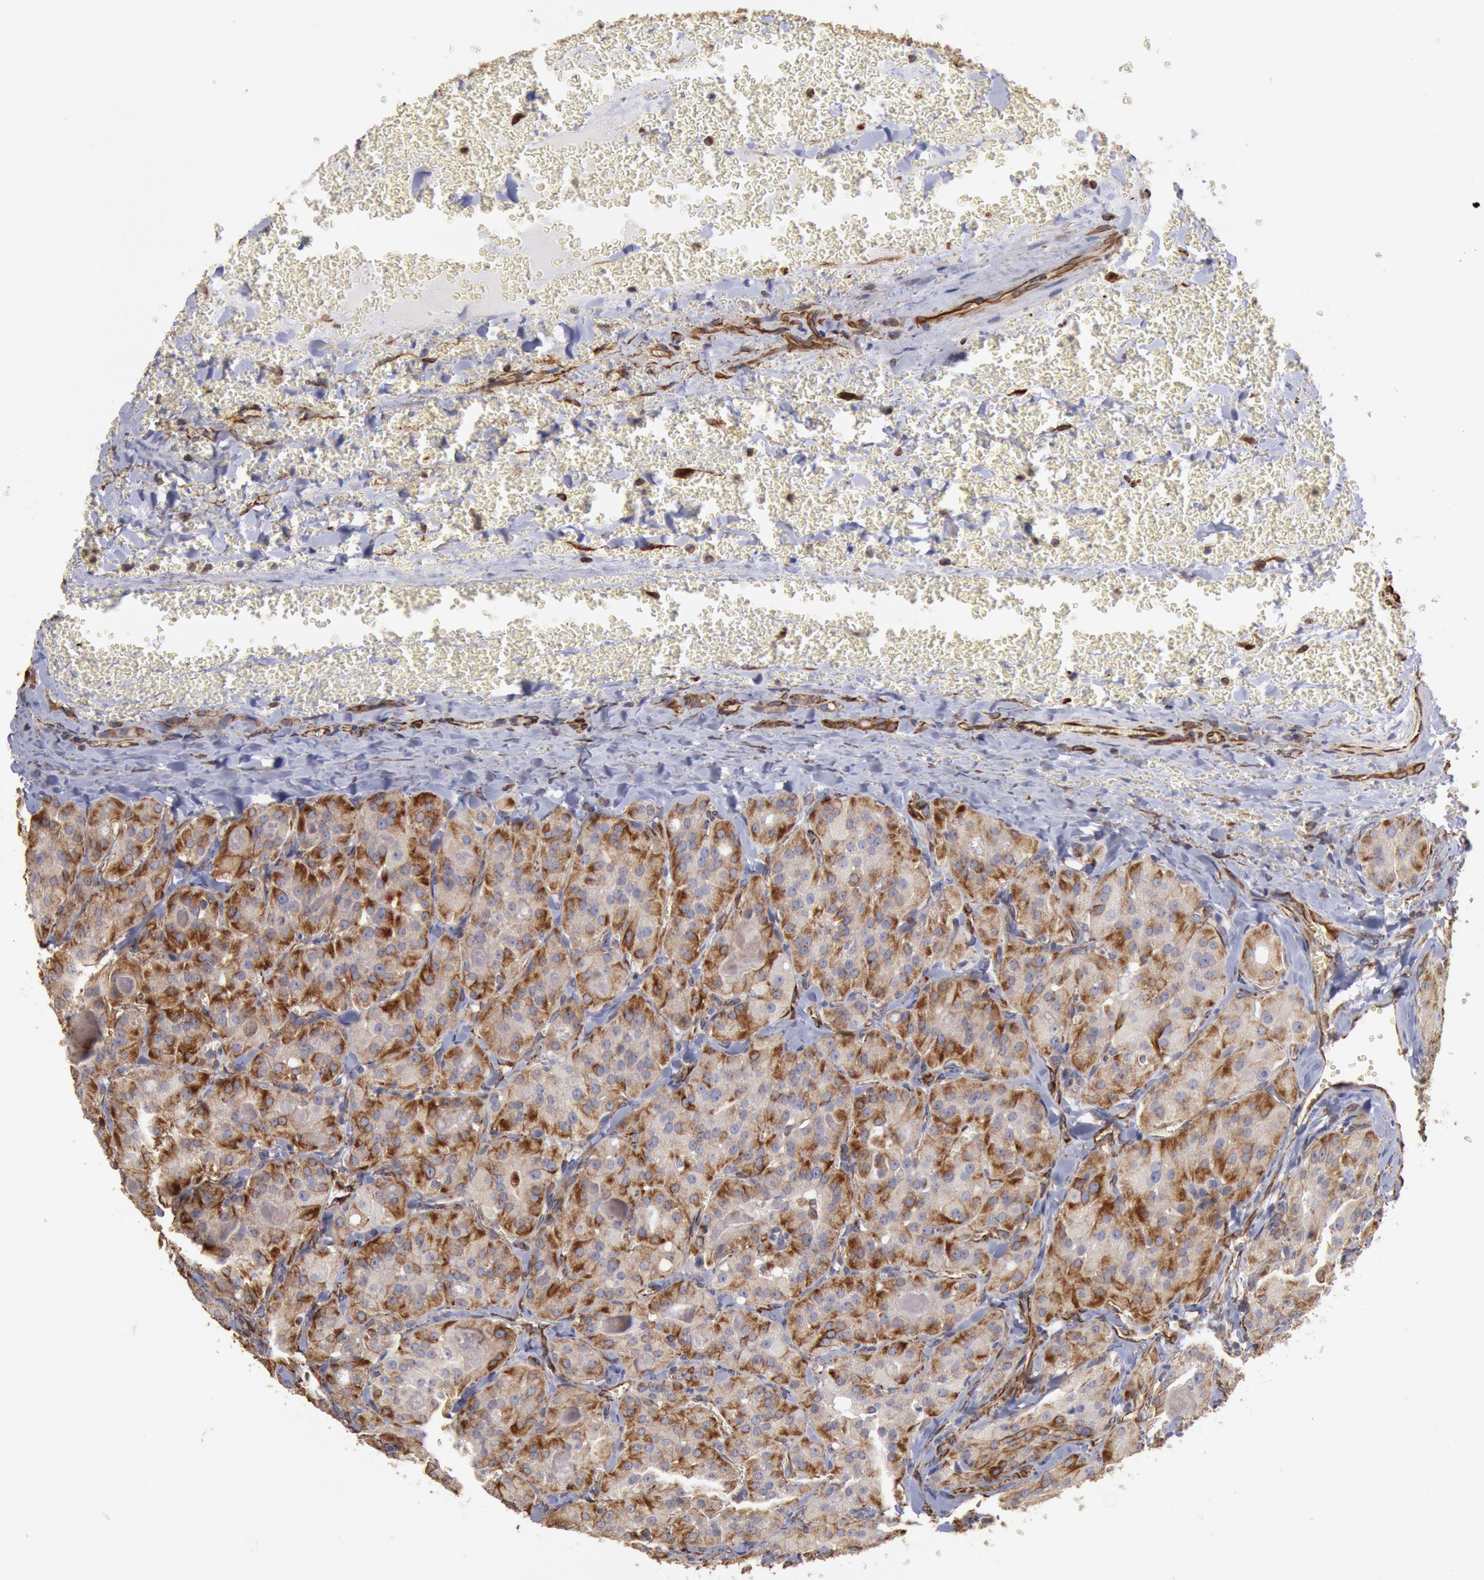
{"staining": {"intensity": "moderate", "quantity": "25%-75%", "location": "cytoplasmic/membranous"}, "tissue": "thyroid cancer", "cell_type": "Tumor cells", "image_type": "cancer", "snomed": [{"axis": "morphology", "description": "Carcinoma, NOS"}, {"axis": "topography", "description": "Thyroid gland"}], "caption": "Moderate cytoplasmic/membranous expression for a protein is seen in approximately 25%-75% of tumor cells of carcinoma (thyroid) using immunohistochemistry (IHC).", "gene": "RNF139", "patient": {"sex": "male", "age": 76}}